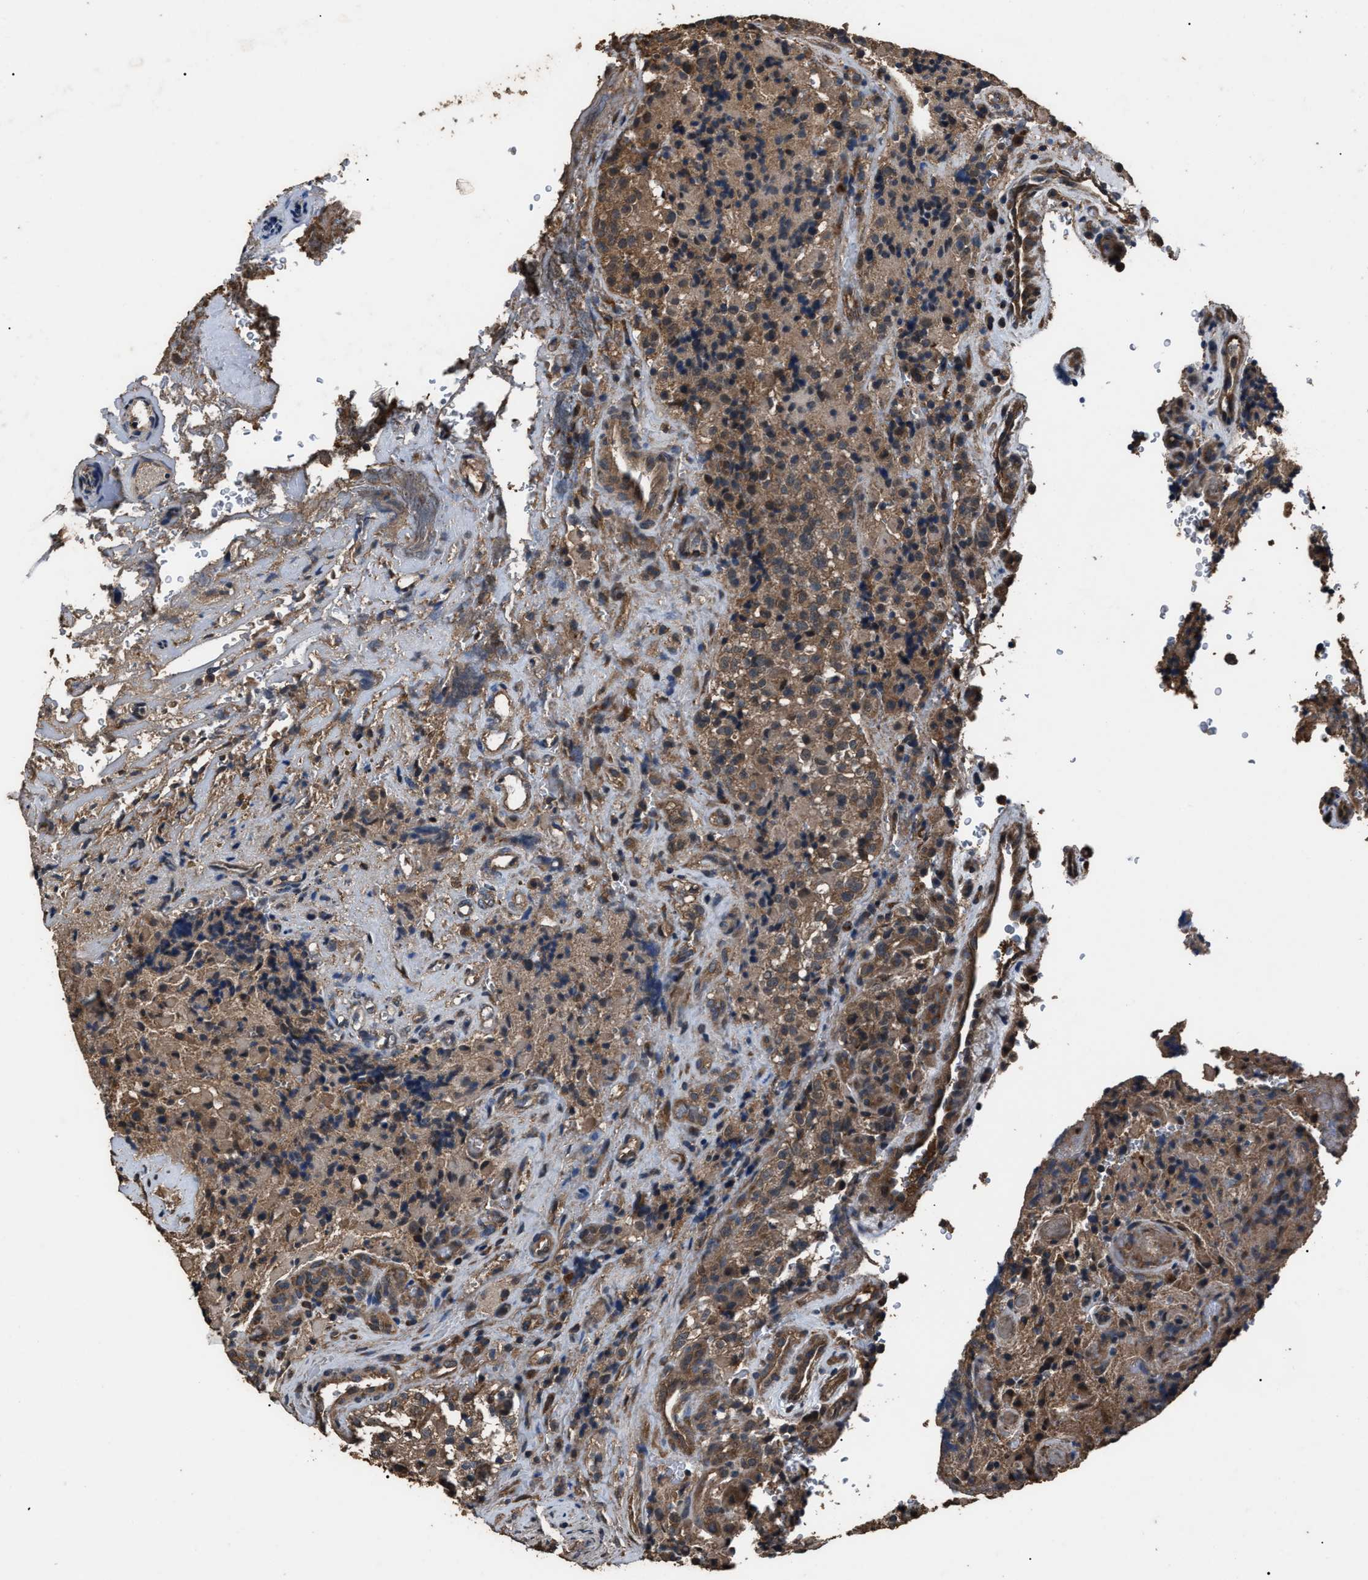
{"staining": {"intensity": "moderate", "quantity": ">75%", "location": "cytoplasmic/membranous"}, "tissue": "glioma", "cell_type": "Tumor cells", "image_type": "cancer", "snomed": [{"axis": "morphology", "description": "Glioma, malignant, High grade"}, {"axis": "topography", "description": "Brain"}], "caption": "The photomicrograph exhibits a brown stain indicating the presence of a protein in the cytoplasmic/membranous of tumor cells in glioma.", "gene": "RNF216", "patient": {"sex": "male", "age": 71}}